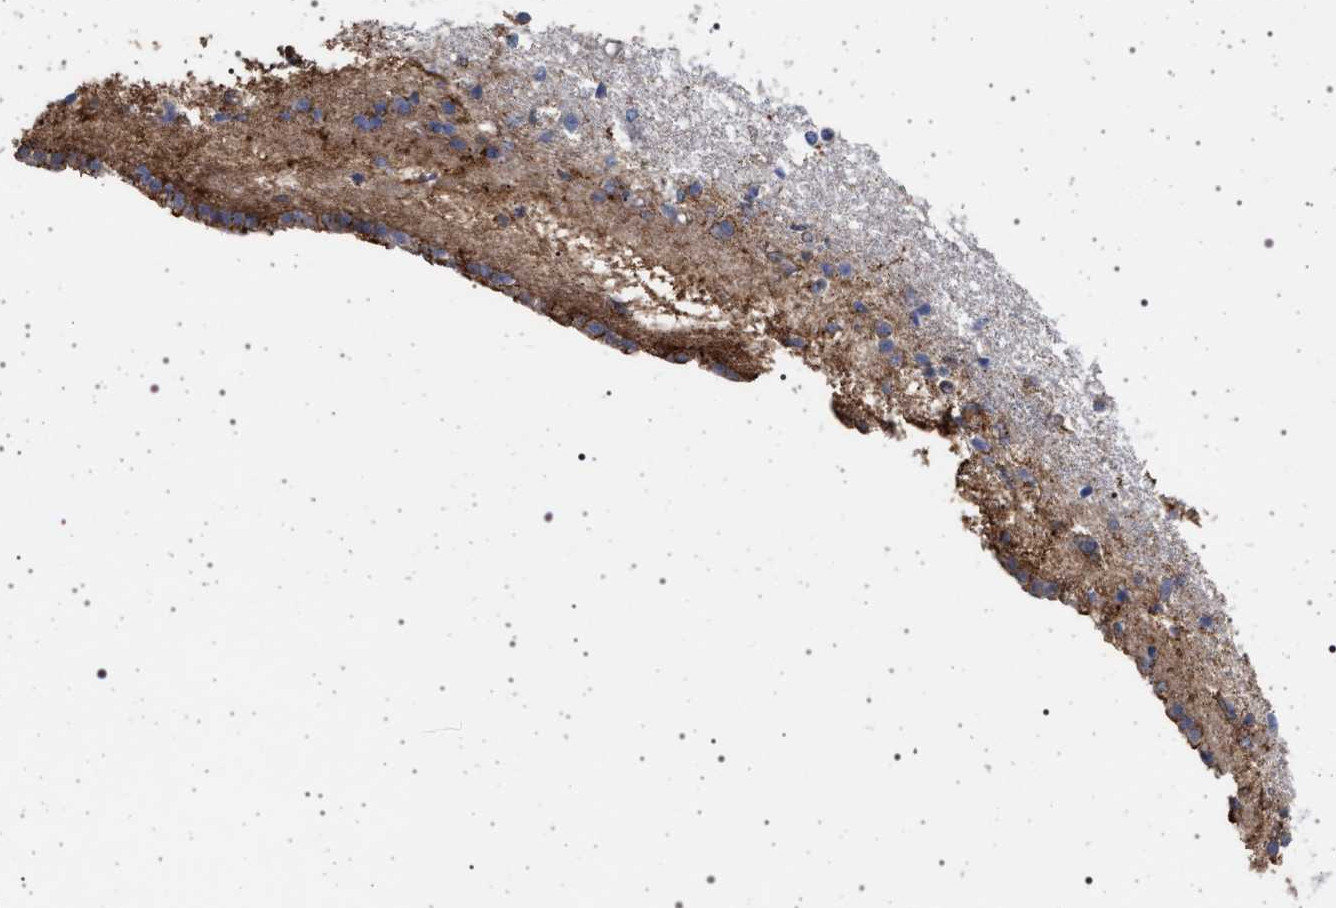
{"staining": {"intensity": "weak", "quantity": "<25%", "location": "cytoplasmic/membranous"}, "tissue": "caudate", "cell_type": "Glial cells", "image_type": "normal", "snomed": [{"axis": "morphology", "description": "Normal tissue, NOS"}, {"axis": "topography", "description": "Lateral ventricle wall"}], "caption": "This is an immunohistochemistry (IHC) image of normal caudate. There is no positivity in glial cells.", "gene": "PLG", "patient": {"sex": "male", "age": 45}}